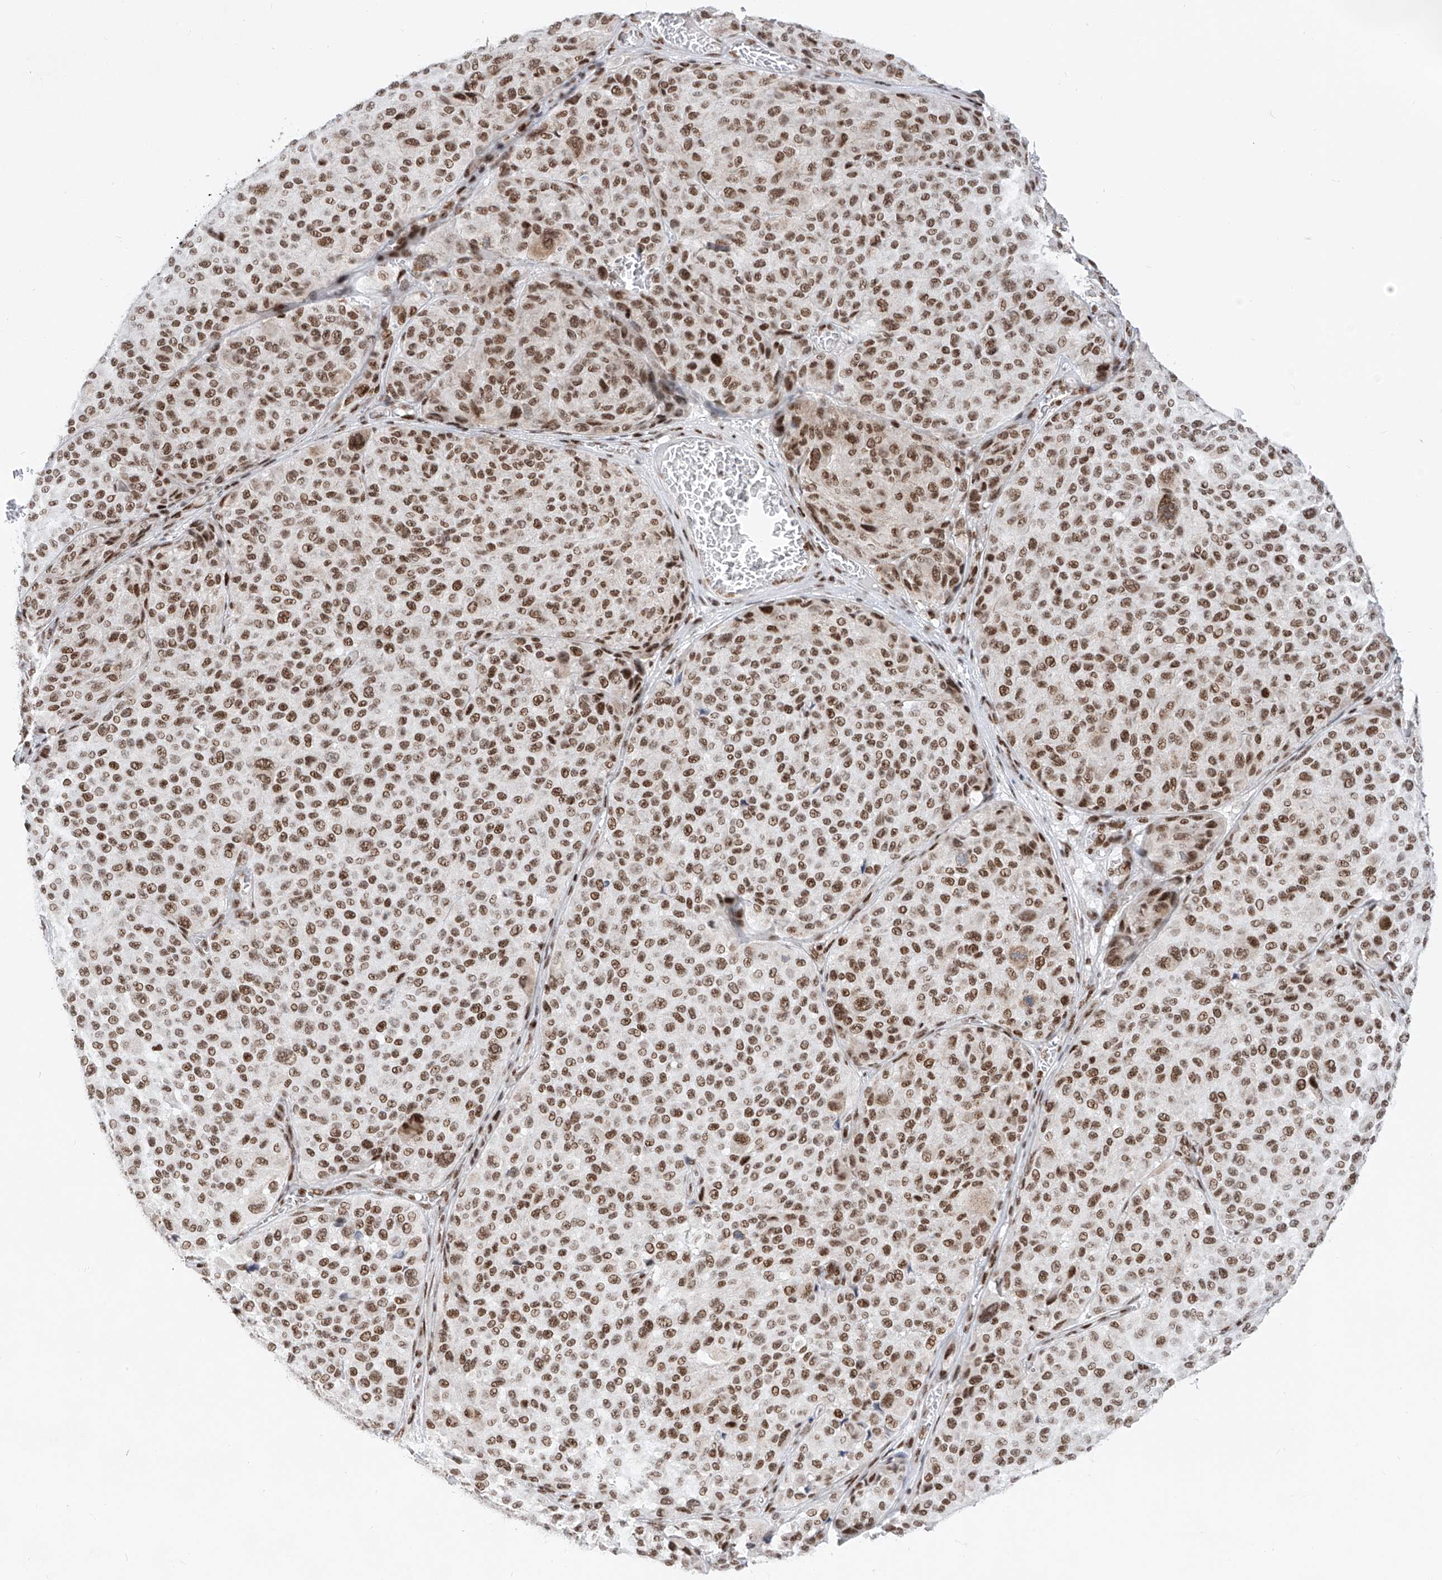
{"staining": {"intensity": "moderate", "quantity": ">75%", "location": "nuclear"}, "tissue": "melanoma", "cell_type": "Tumor cells", "image_type": "cancer", "snomed": [{"axis": "morphology", "description": "Malignant melanoma, NOS"}, {"axis": "topography", "description": "Skin"}], "caption": "Moderate nuclear positivity is identified in about >75% of tumor cells in malignant melanoma.", "gene": "TAF4", "patient": {"sex": "male", "age": 83}}